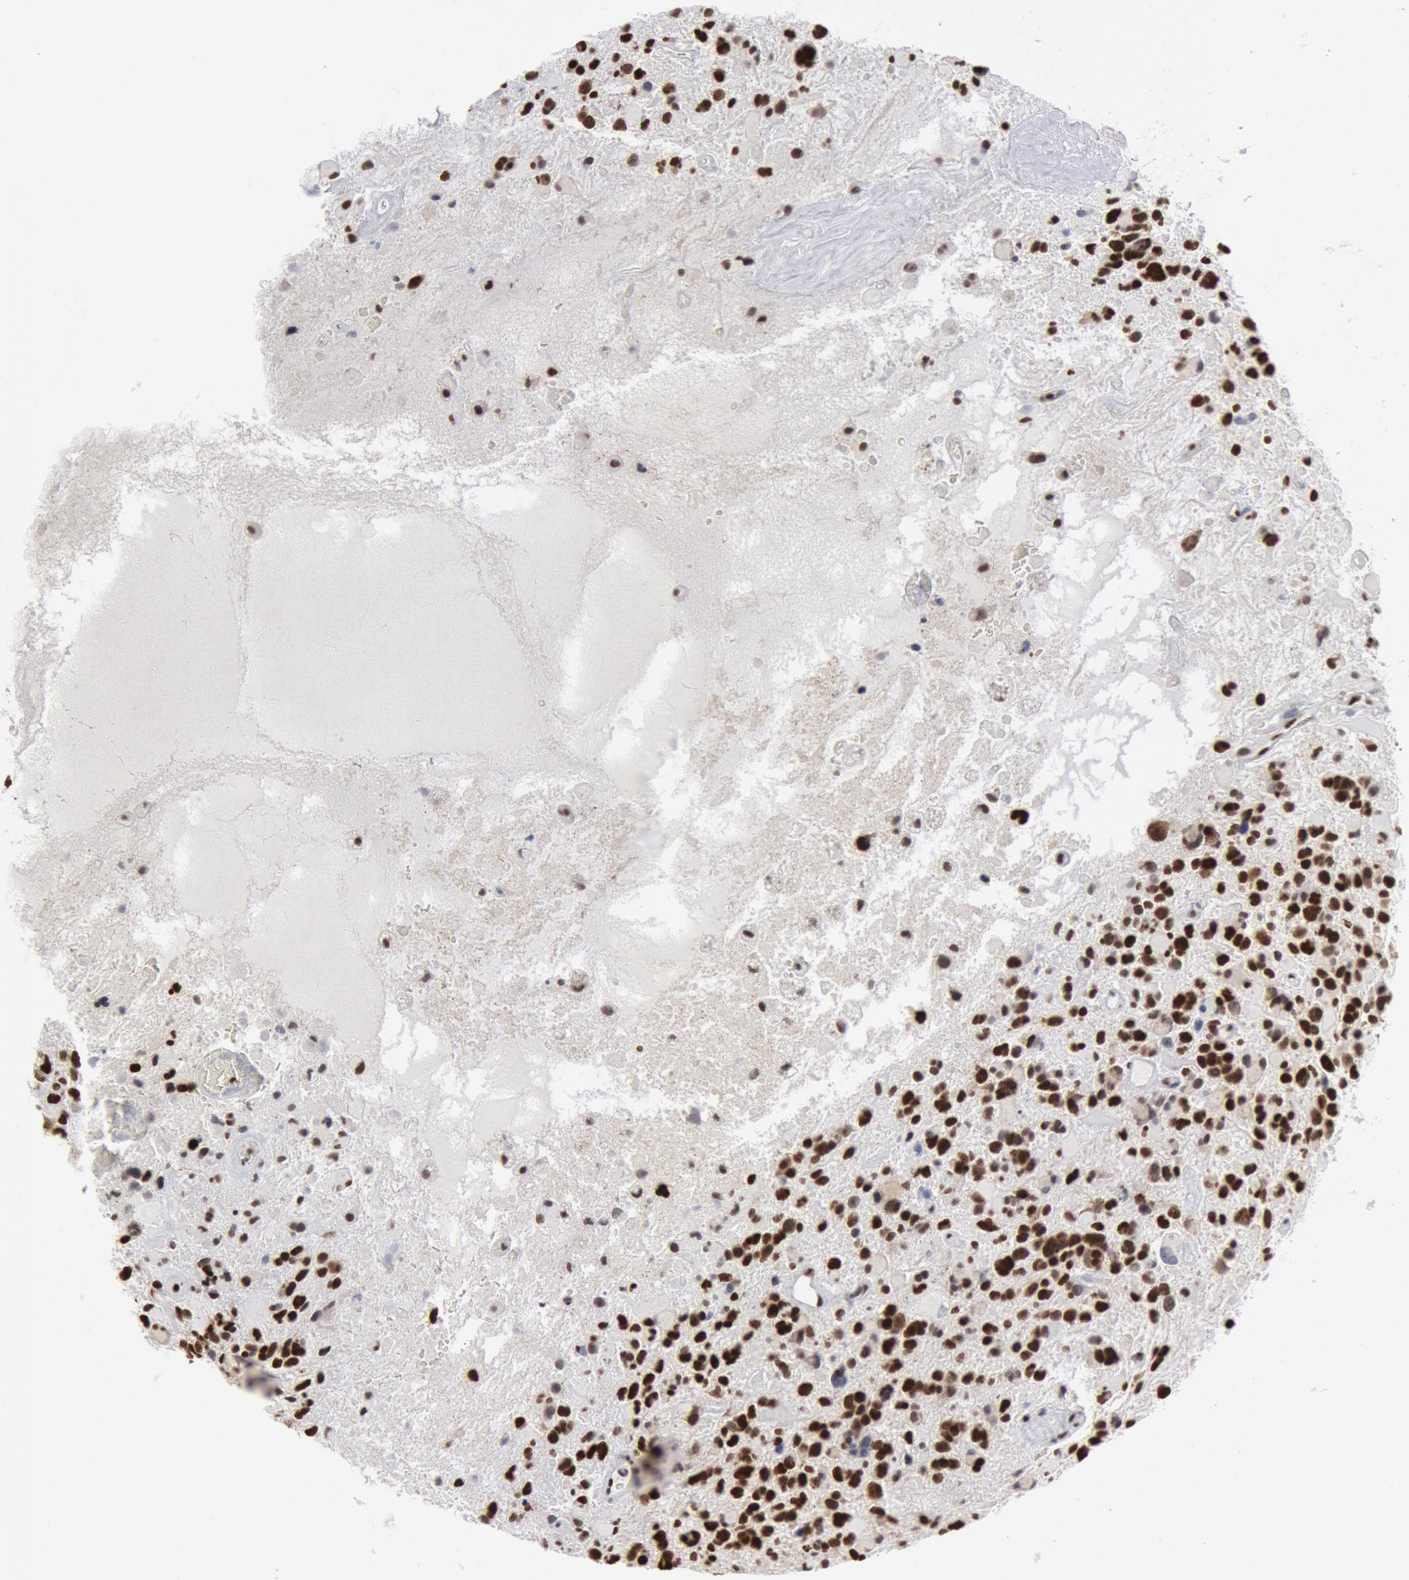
{"staining": {"intensity": "strong", "quantity": ">75%", "location": "nuclear"}, "tissue": "glioma", "cell_type": "Tumor cells", "image_type": "cancer", "snomed": [{"axis": "morphology", "description": "Glioma, malignant, High grade"}, {"axis": "topography", "description": "Brain"}], "caption": "Tumor cells show strong nuclear positivity in about >75% of cells in malignant glioma (high-grade).", "gene": "SUB1", "patient": {"sex": "female", "age": 37}}